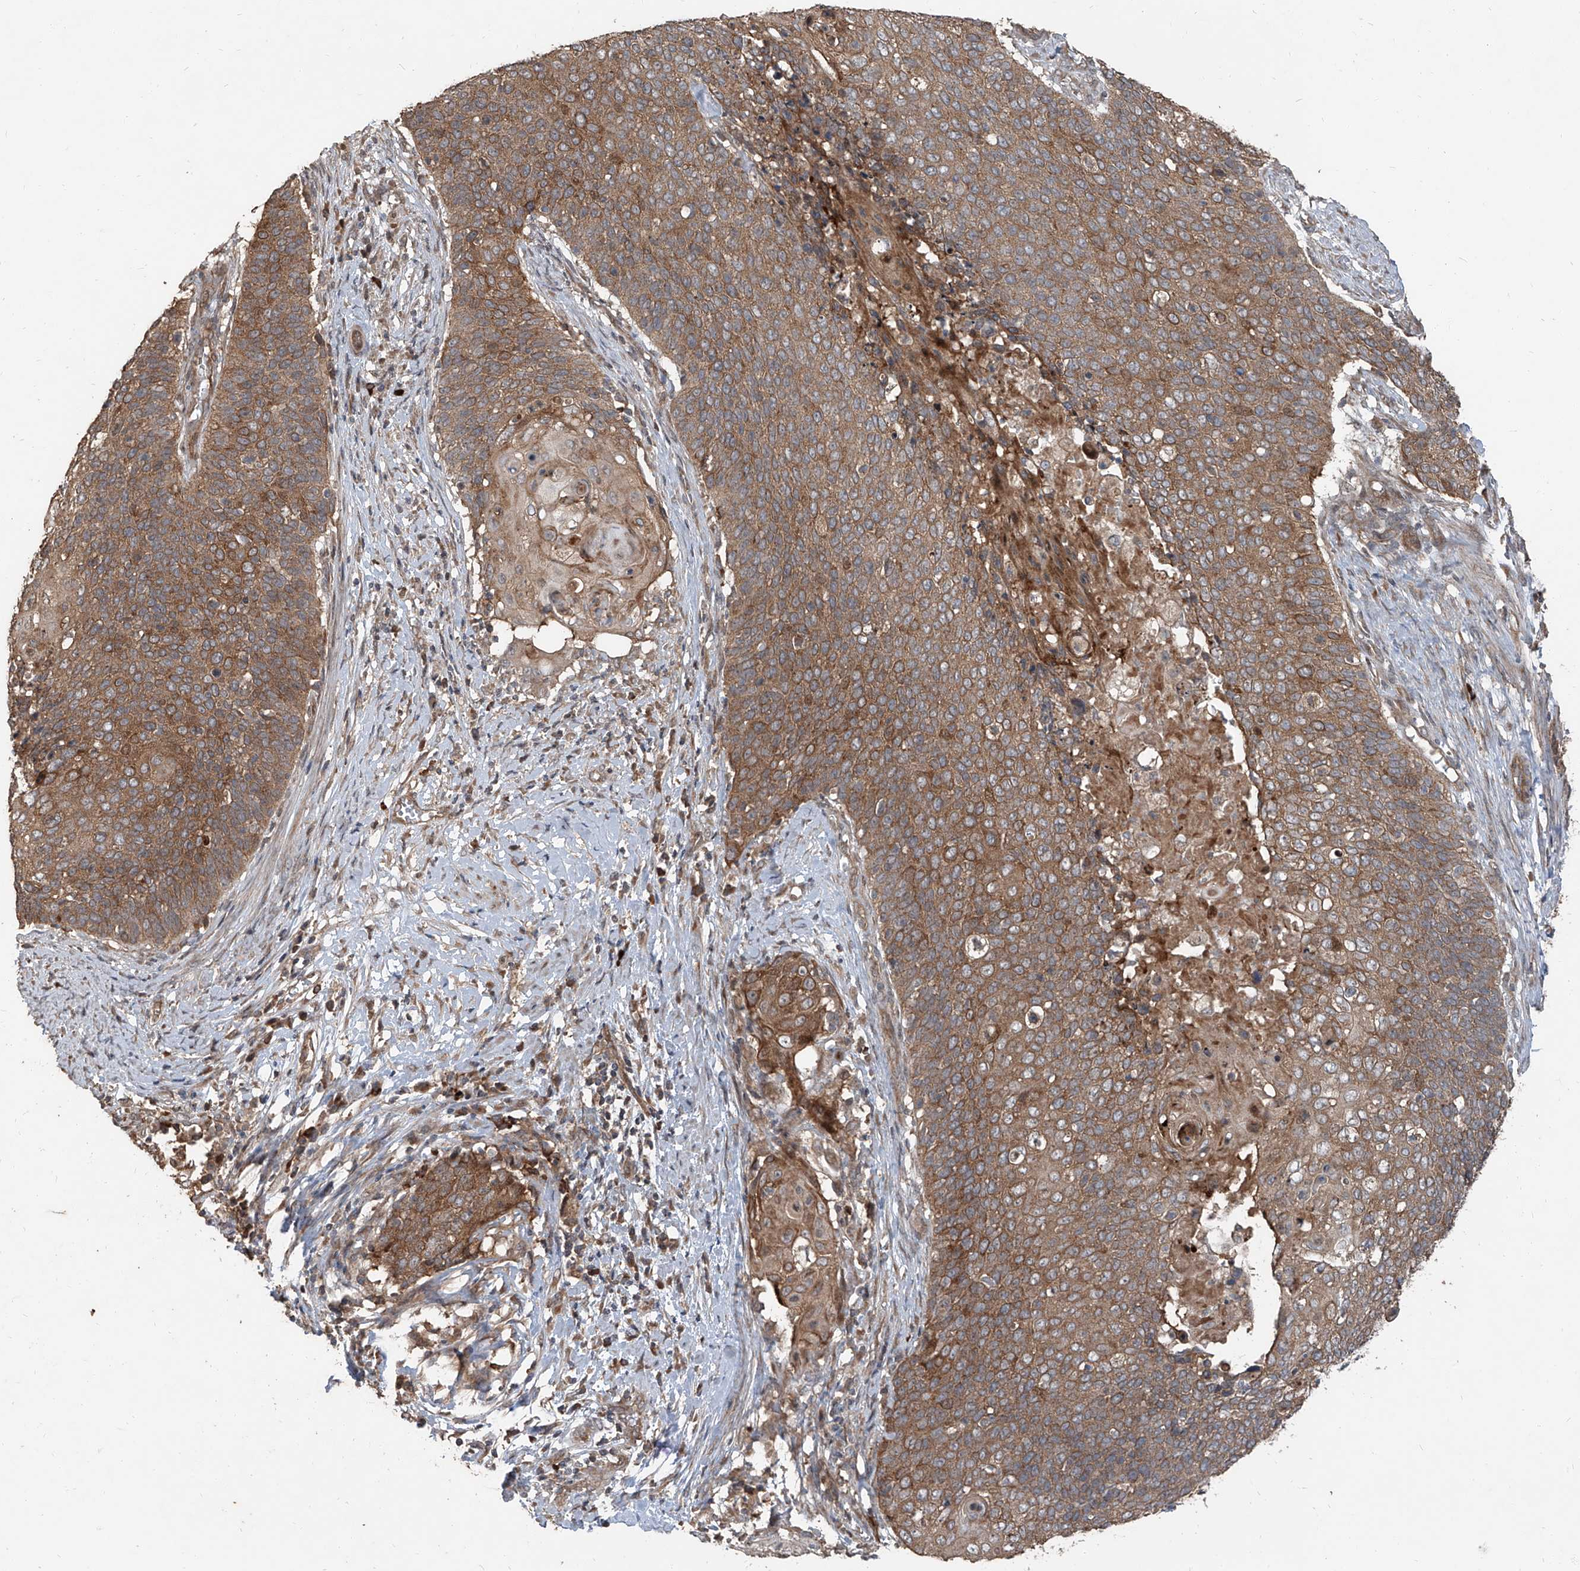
{"staining": {"intensity": "moderate", "quantity": ">75%", "location": "cytoplasmic/membranous"}, "tissue": "cervical cancer", "cell_type": "Tumor cells", "image_type": "cancer", "snomed": [{"axis": "morphology", "description": "Squamous cell carcinoma, NOS"}, {"axis": "topography", "description": "Cervix"}], "caption": "The micrograph shows staining of squamous cell carcinoma (cervical), revealing moderate cytoplasmic/membranous protein positivity (brown color) within tumor cells.", "gene": "CCN1", "patient": {"sex": "female", "age": 39}}